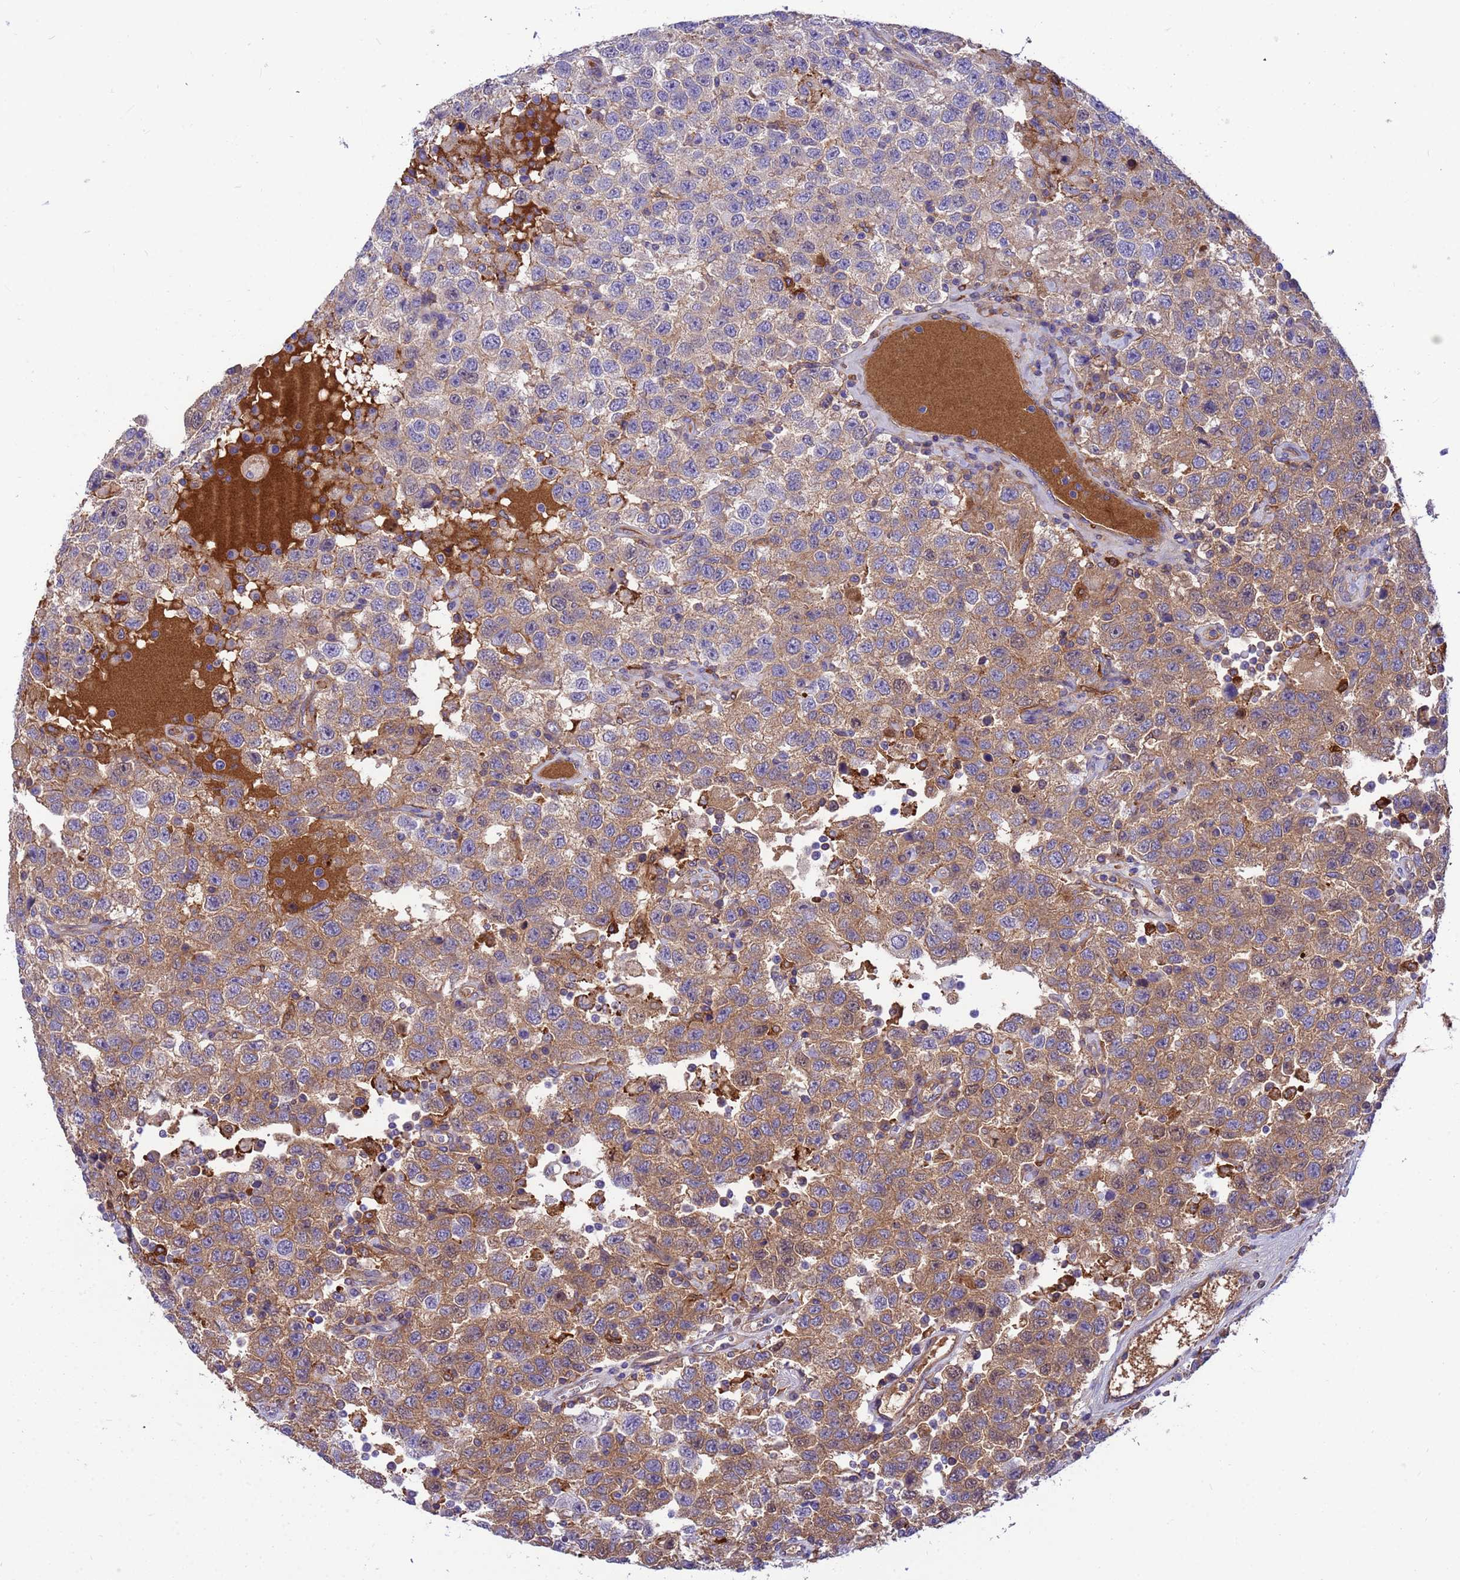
{"staining": {"intensity": "moderate", "quantity": "25%-75%", "location": "cytoplasmic/membranous"}, "tissue": "testis cancer", "cell_type": "Tumor cells", "image_type": "cancer", "snomed": [{"axis": "morphology", "description": "Seminoma, NOS"}, {"axis": "topography", "description": "Testis"}], "caption": "The immunohistochemical stain shows moderate cytoplasmic/membranous staining in tumor cells of testis cancer tissue.", "gene": "ORM1", "patient": {"sex": "male", "age": 41}}